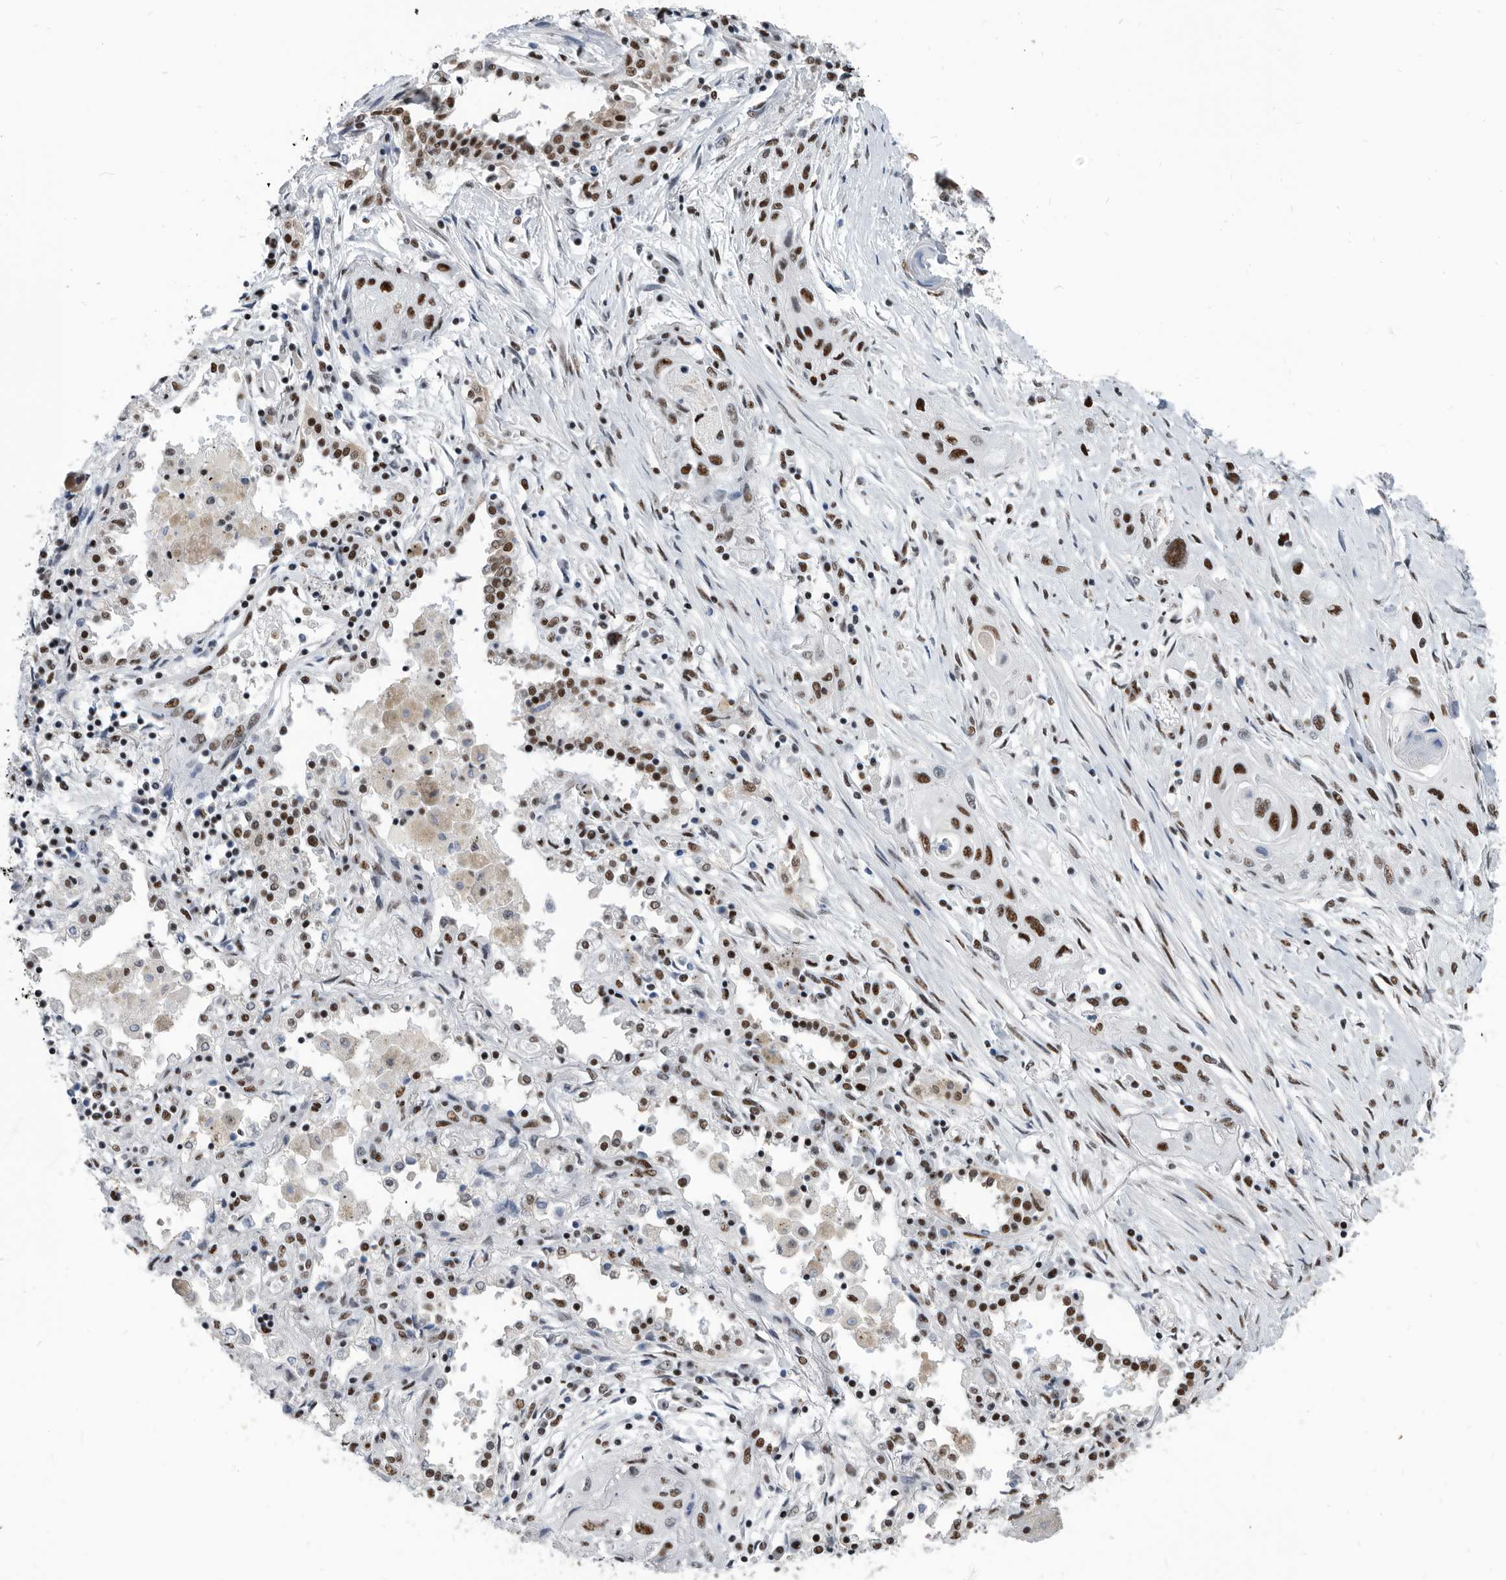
{"staining": {"intensity": "strong", "quantity": ">75%", "location": "nuclear"}, "tissue": "lung cancer", "cell_type": "Tumor cells", "image_type": "cancer", "snomed": [{"axis": "morphology", "description": "Squamous cell carcinoma, NOS"}, {"axis": "topography", "description": "Lung"}], "caption": "This image demonstrates immunohistochemistry (IHC) staining of human squamous cell carcinoma (lung), with high strong nuclear staining in about >75% of tumor cells.", "gene": "SF3A1", "patient": {"sex": "female", "age": 47}}